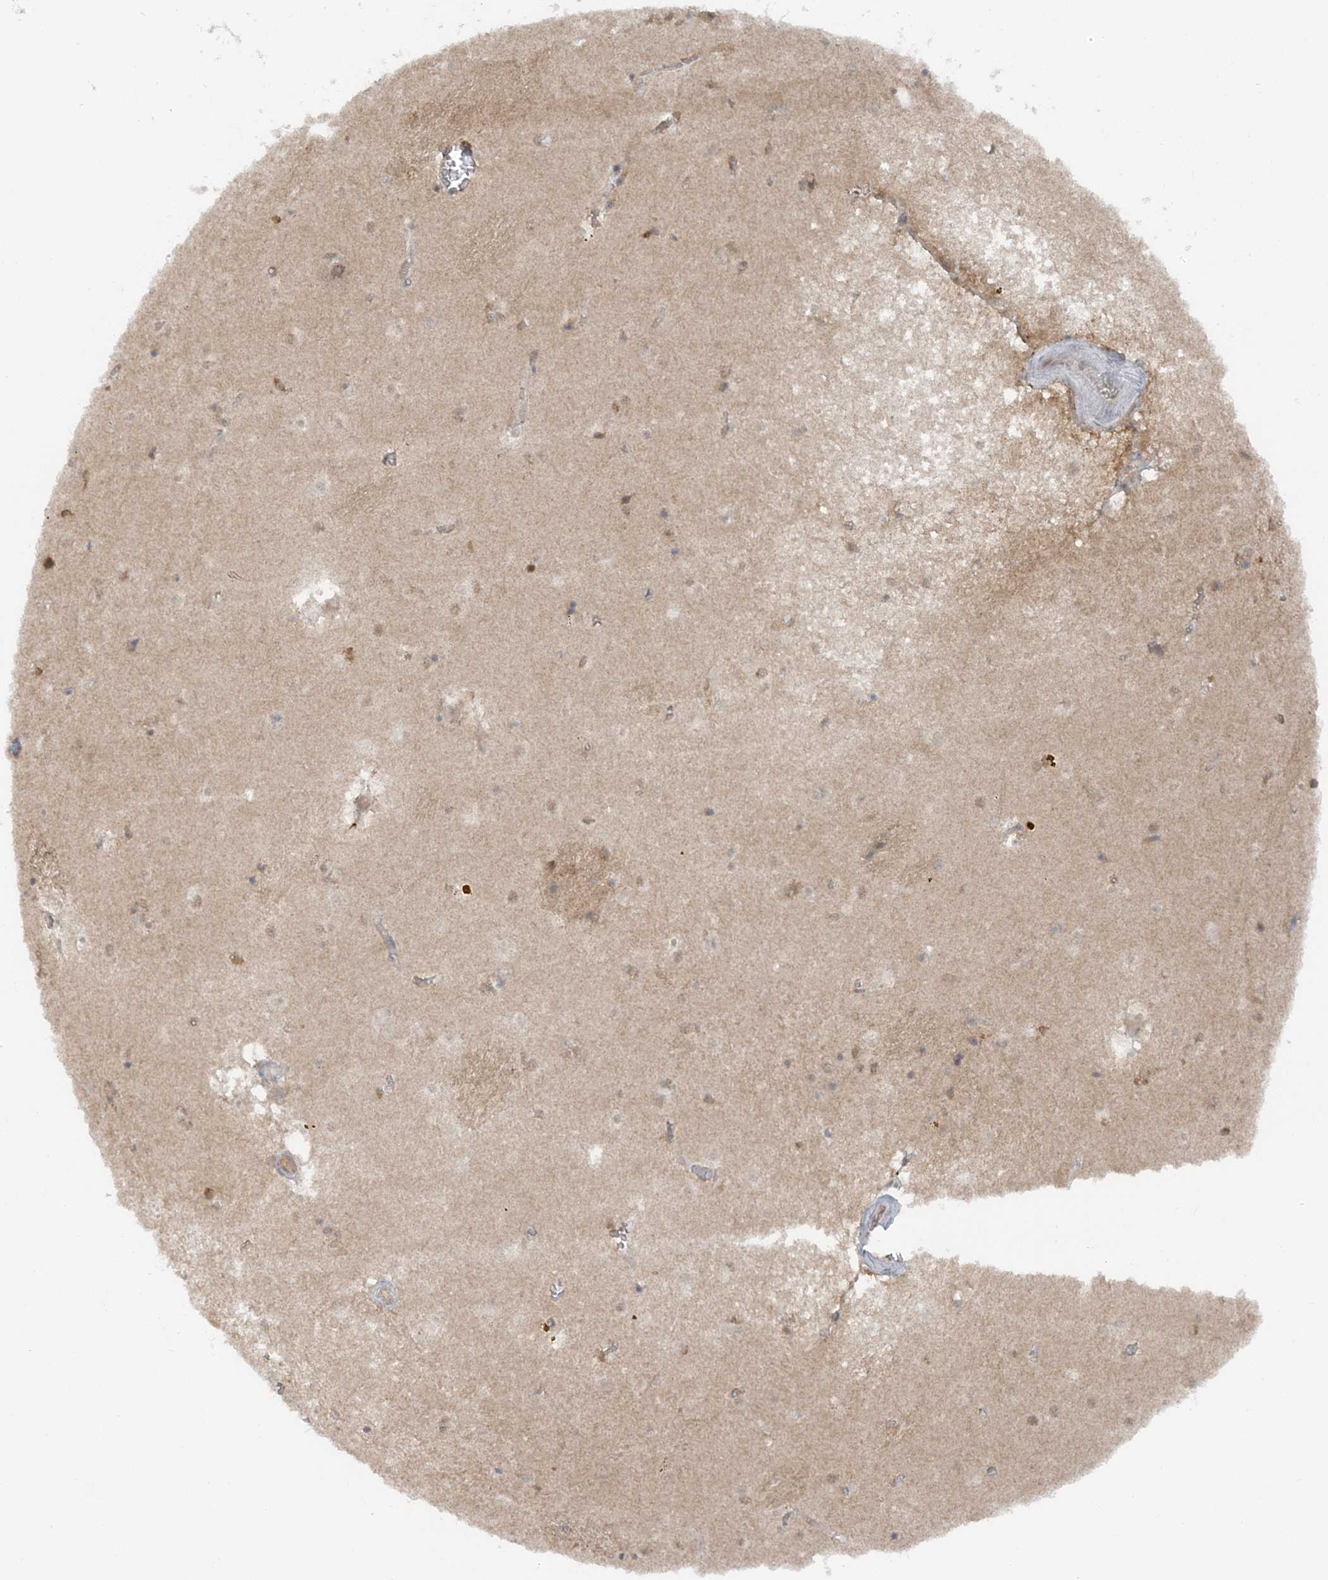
{"staining": {"intensity": "moderate", "quantity": "<25%", "location": "nuclear"}, "tissue": "caudate", "cell_type": "Glial cells", "image_type": "normal", "snomed": [{"axis": "morphology", "description": "Normal tissue, NOS"}, {"axis": "topography", "description": "Lateral ventricle wall"}], "caption": "Approximately <25% of glial cells in benign human caudate exhibit moderate nuclear protein positivity as visualized by brown immunohistochemical staining.", "gene": "ATP11A", "patient": {"sex": "male", "age": 70}}